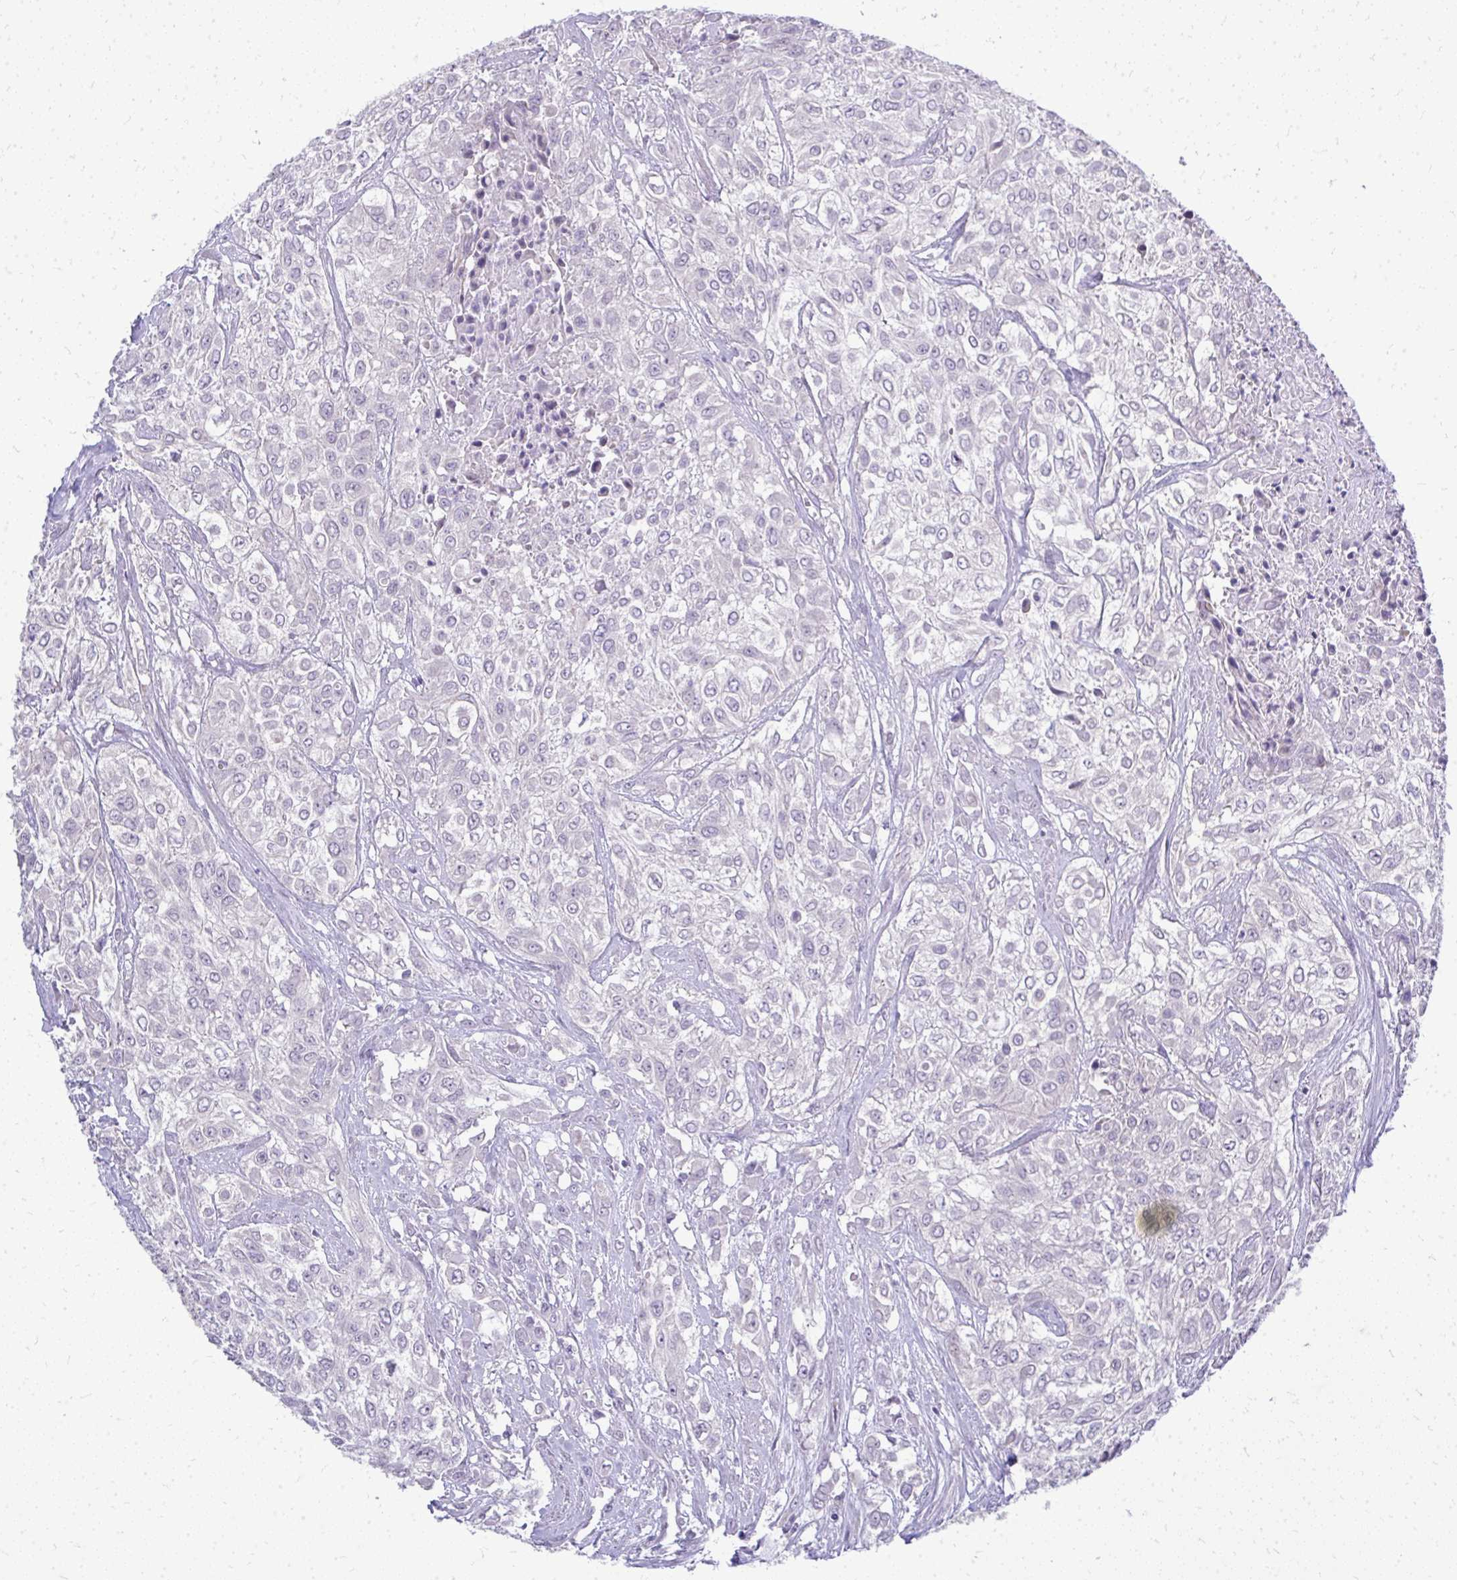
{"staining": {"intensity": "negative", "quantity": "none", "location": "none"}, "tissue": "urothelial cancer", "cell_type": "Tumor cells", "image_type": "cancer", "snomed": [{"axis": "morphology", "description": "Urothelial carcinoma, High grade"}, {"axis": "topography", "description": "Urinary bladder"}], "caption": "Immunohistochemical staining of high-grade urothelial carcinoma reveals no significant positivity in tumor cells.", "gene": "OR8D1", "patient": {"sex": "male", "age": 57}}